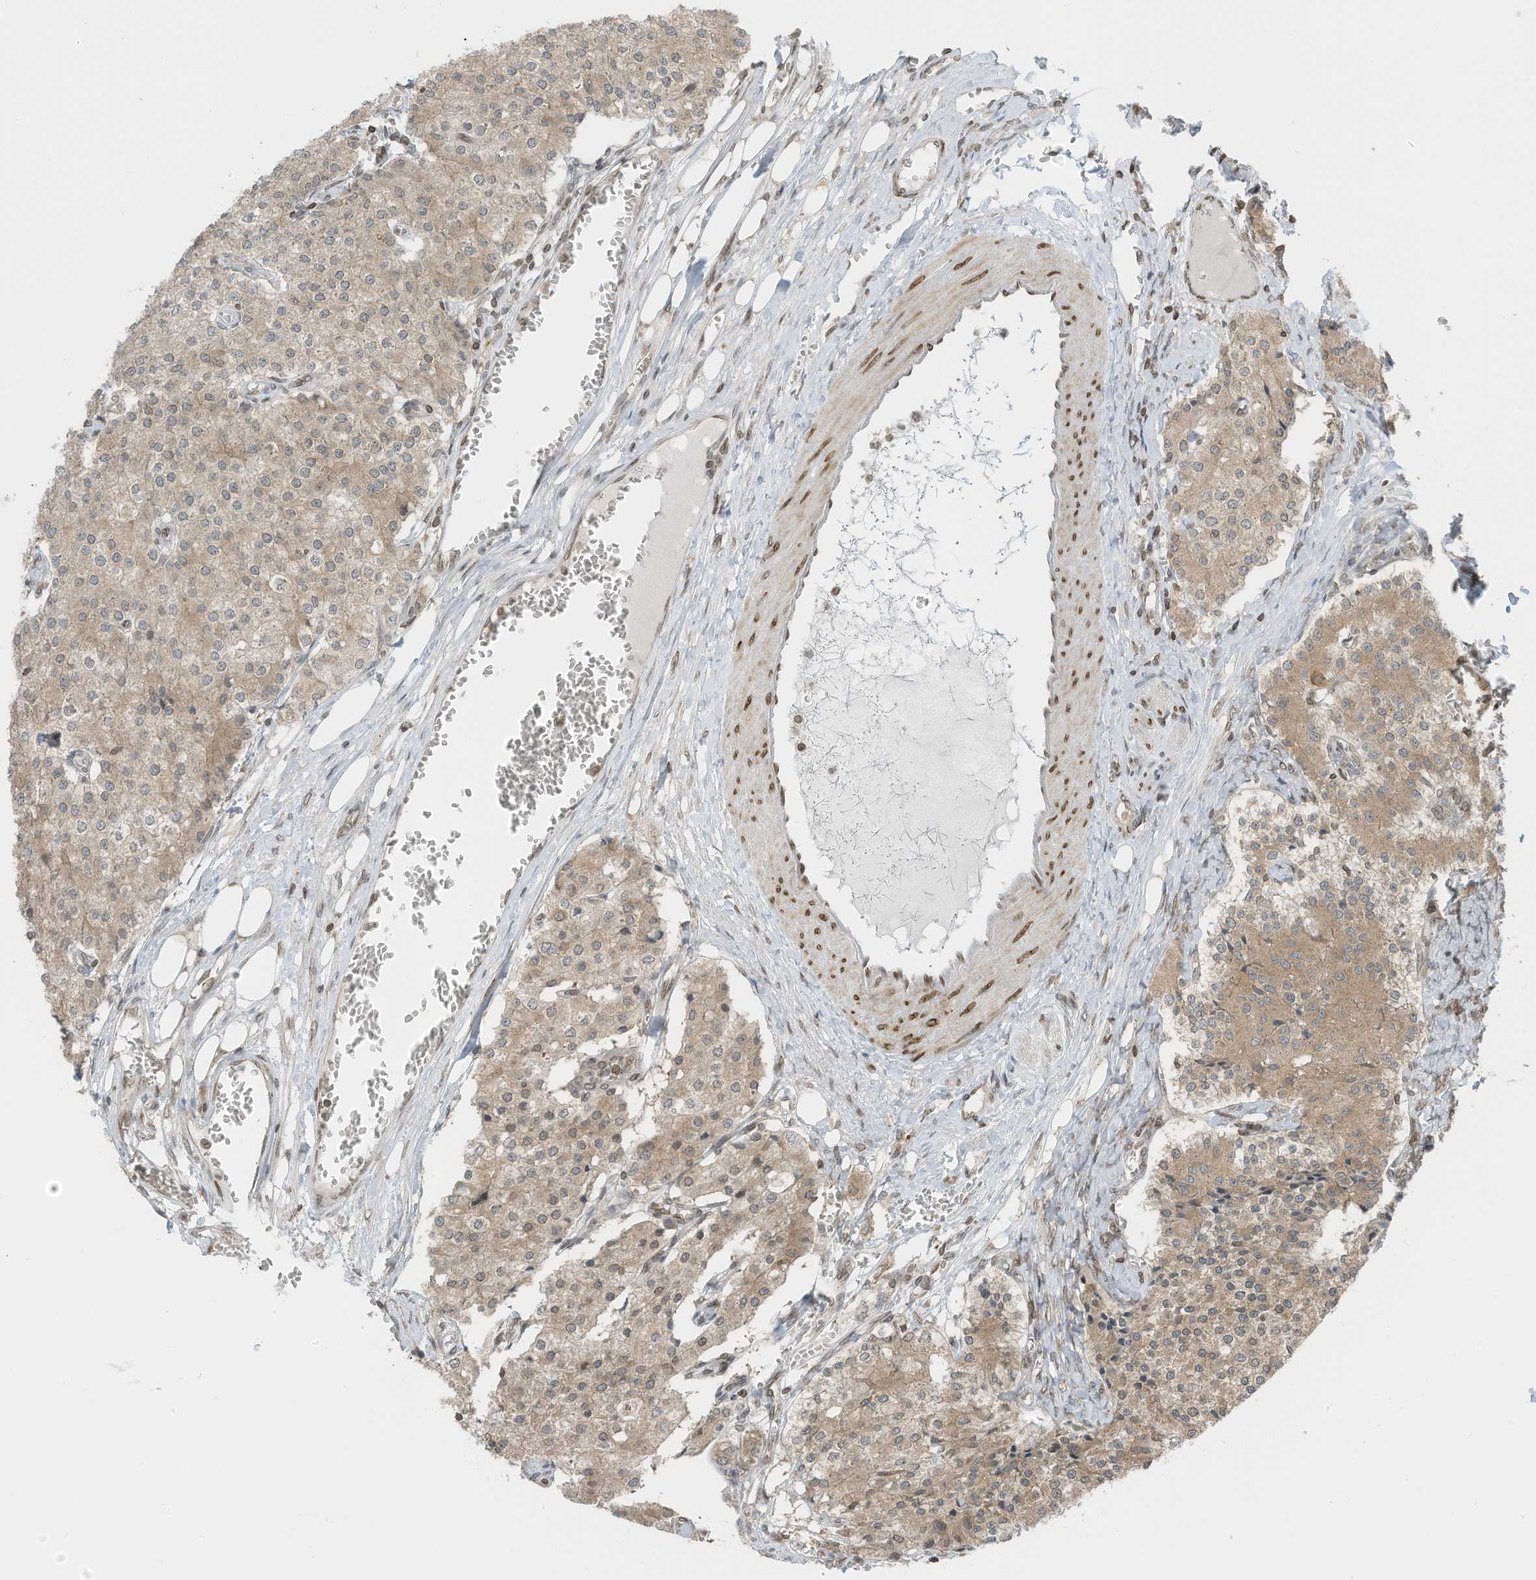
{"staining": {"intensity": "weak", "quantity": "25%-75%", "location": "cytoplasmic/membranous"}, "tissue": "carcinoid", "cell_type": "Tumor cells", "image_type": "cancer", "snomed": [{"axis": "morphology", "description": "Carcinoid, malignant, NOS"}, {"axis": "topography", "description": "Colon"}], "caption": "Immunohistochemistry (IHC) micrograph of human malignant carcinoid stained for a protein (brown), which exhibits low levels of weak cytoplasmic/membranous expression in approximately 25%-75% of tumor cells.", "gene": "RABL3", "patient": {"sex": "female", "age": 52}}